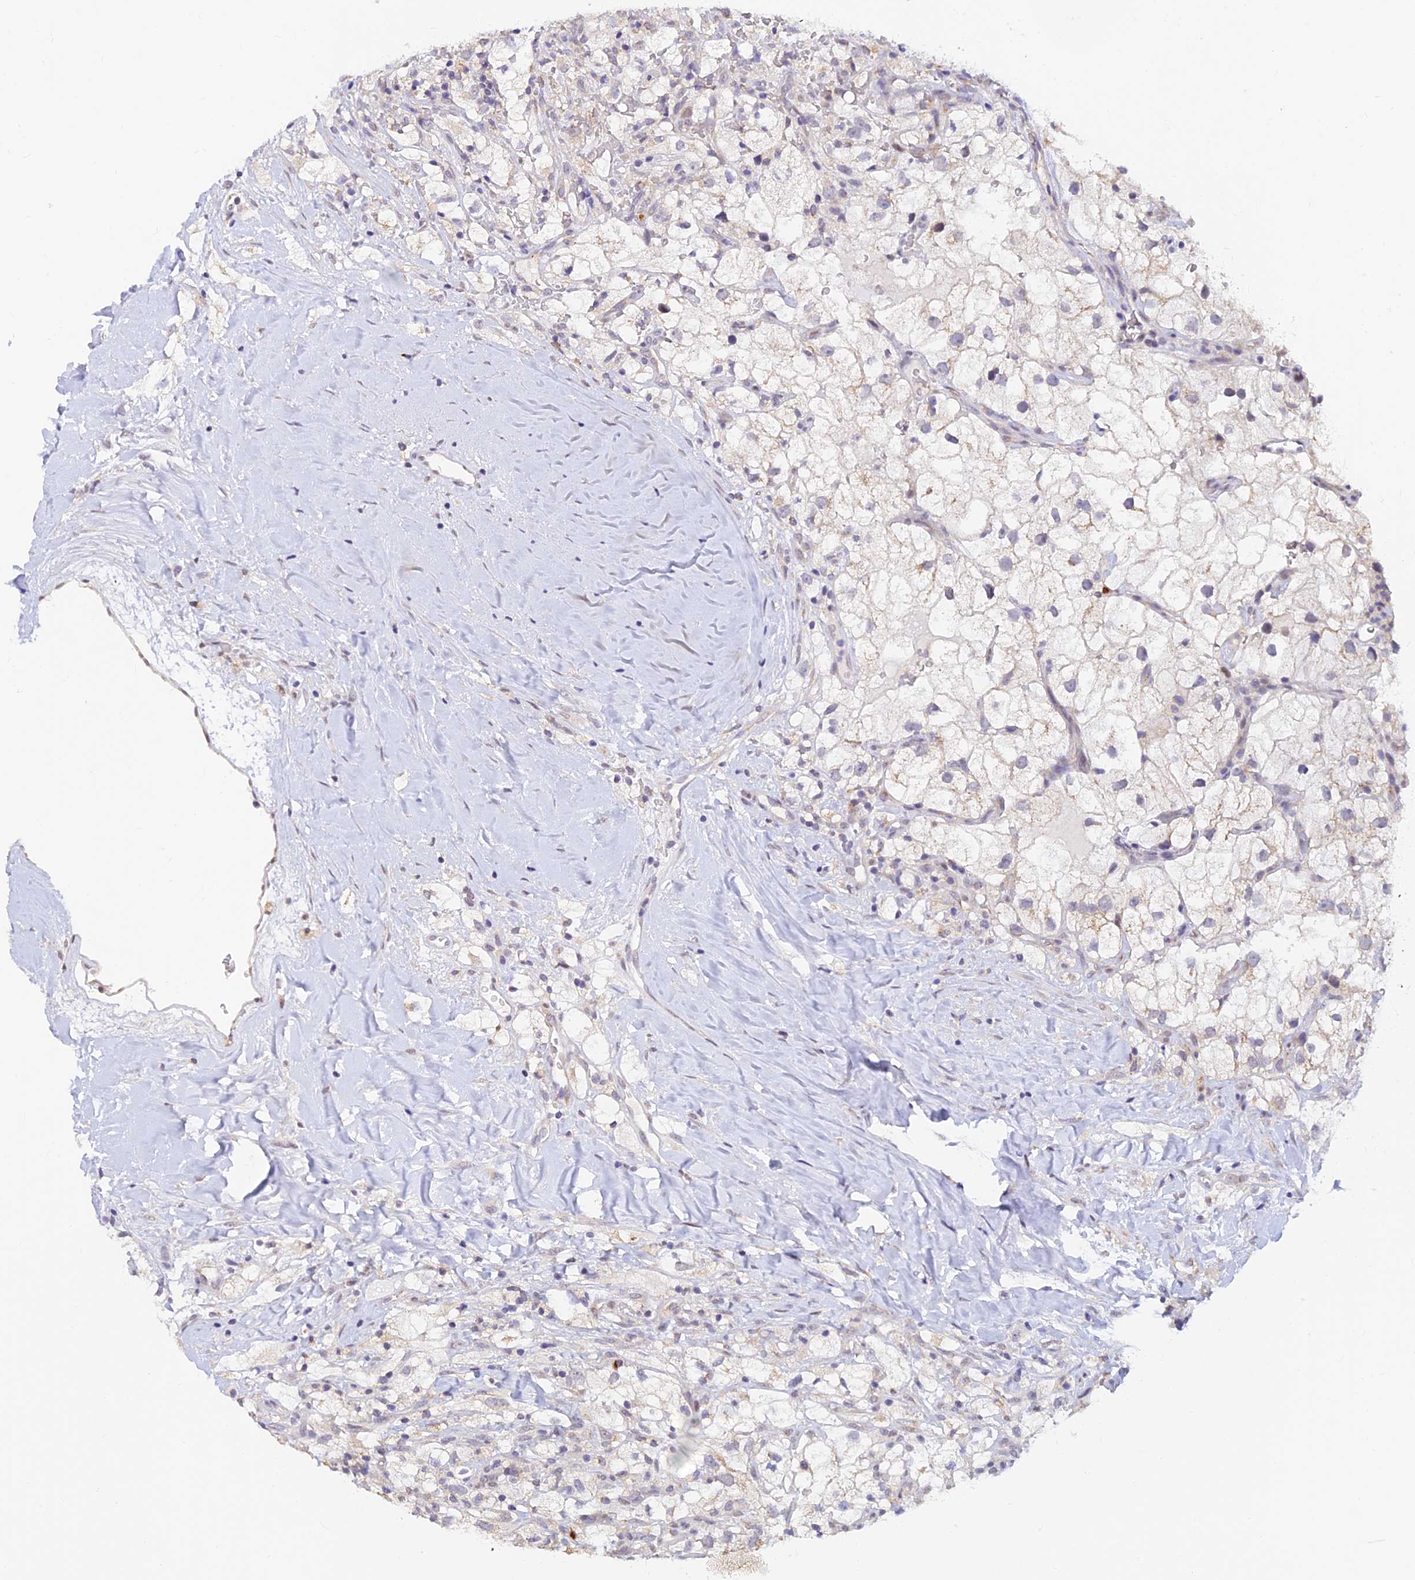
{"staining": {"intensity": "negative", "quantity": "none", "location": "none"}, "tissue": "renal cancer", "cell_type": "Tumor cells", "image_type": "cancer", "snomed": [{"axis": "morphology", "description": "Adenocarcinoma, NOS"}, {"axis": "topography", "description": "Kidney"}], "caption": "This micrograph is of renal cancer stained with immunohistochemistry (IHC) to label a protein in brown with the nuclei are counter-stained blue. There is no positivity in tumor cells.", "gene": "INKA1", "patient": {"sex": "male", "age": 59}}